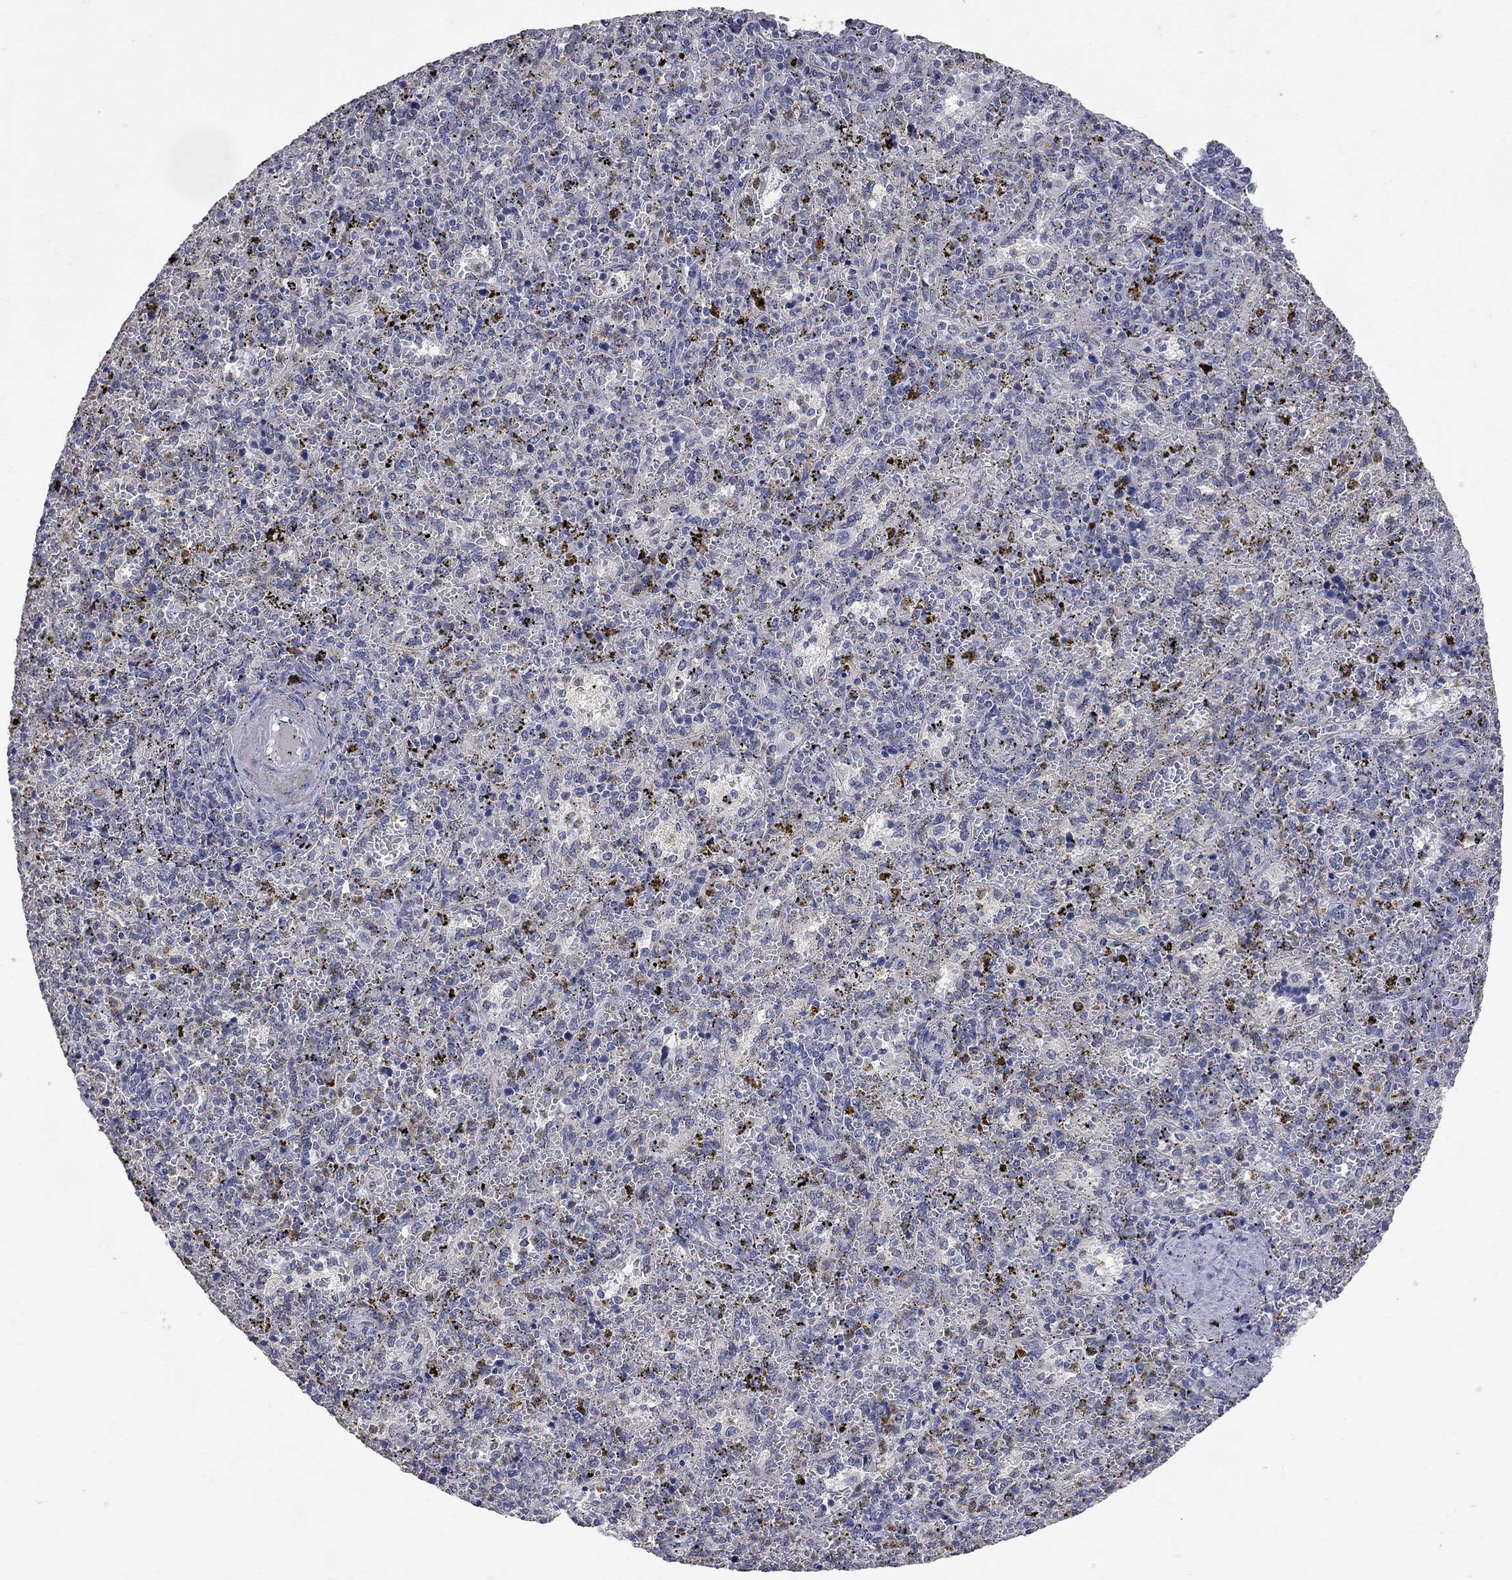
{"staining": {"intensity": "weak", "quantity": "<25%", "location": "cytoplasmic/membranous"}, "tissue": "spleen", "cell_type": "Cells in red pulp", "image_type": "normal", "snomed": [{"axis": "morphology", "description": "Normal tissue, NOS"}, {"axis": "topography", "description": "Spleen"}], "caption": "High power microscopy micrograph of an immunohistochemistry histopathology image of benign spleen, revealing no significant staining in cells in red pulp.", "gene": "NOS2", "patient": {"sex": "female", "age": 50}}